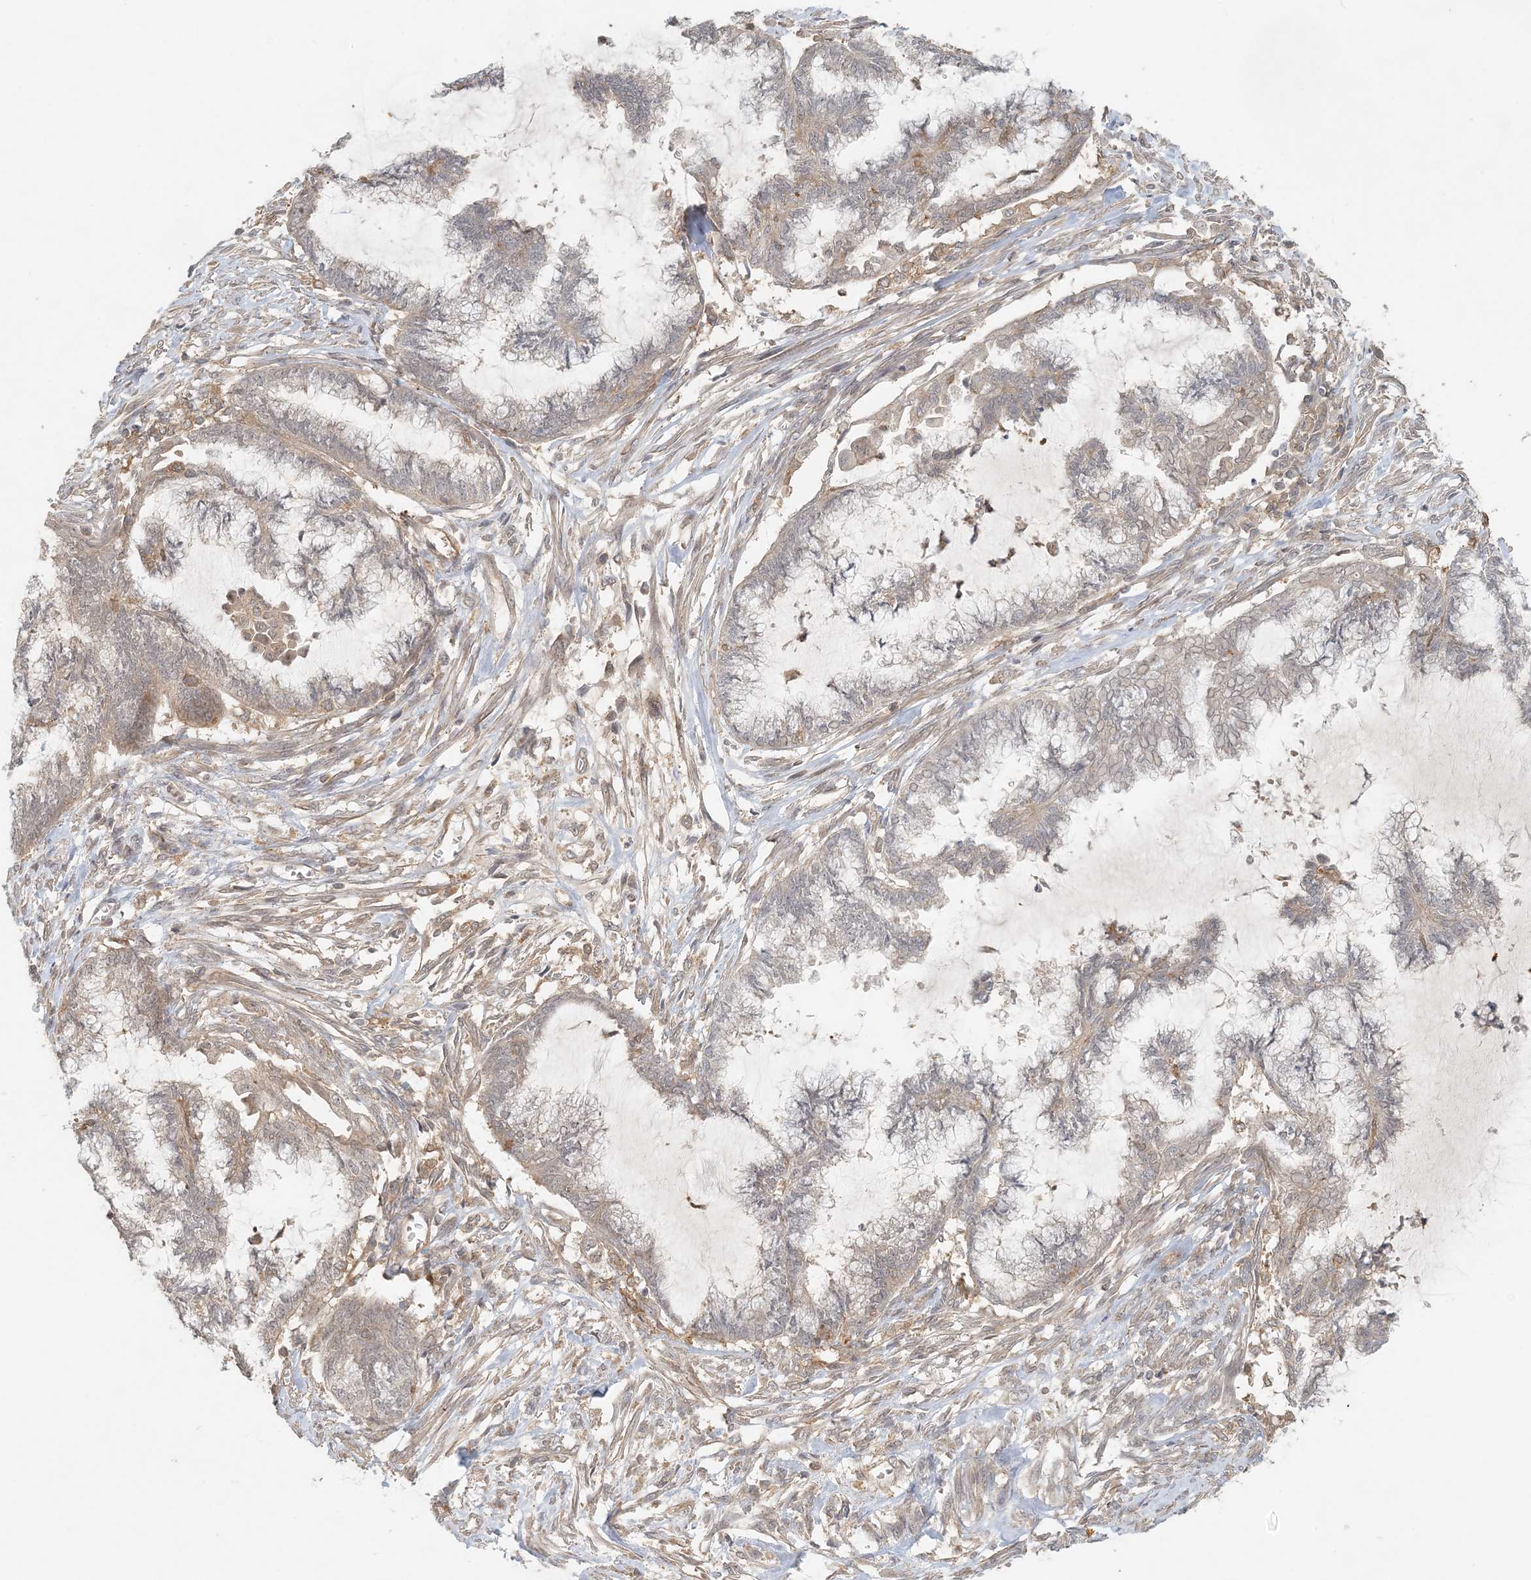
{"staining": {"intensity": "negative", "quantity": "none", "location": "none"}, "tissue": "endometrial cancer", "cell_type": "Tumor cells", "image_type": "cancer", "snomed": [{"axis": "morphology", "description": "Adenocarcinoma, NOS"}, {"axis": "topography", "description": "Endometrium"}], "caption": "Immunohistochemistry photomicrograph of neoplastic tissue: human endometrial cancer (adenocarcinoma) stained with DAB displays no significant protein positivity in tumor cells. (Brightfield microscopy of DAB immunohistochemistry at high magnification).", "gene": "OBI1", "patient": {"sex": "female", "age": 86}}